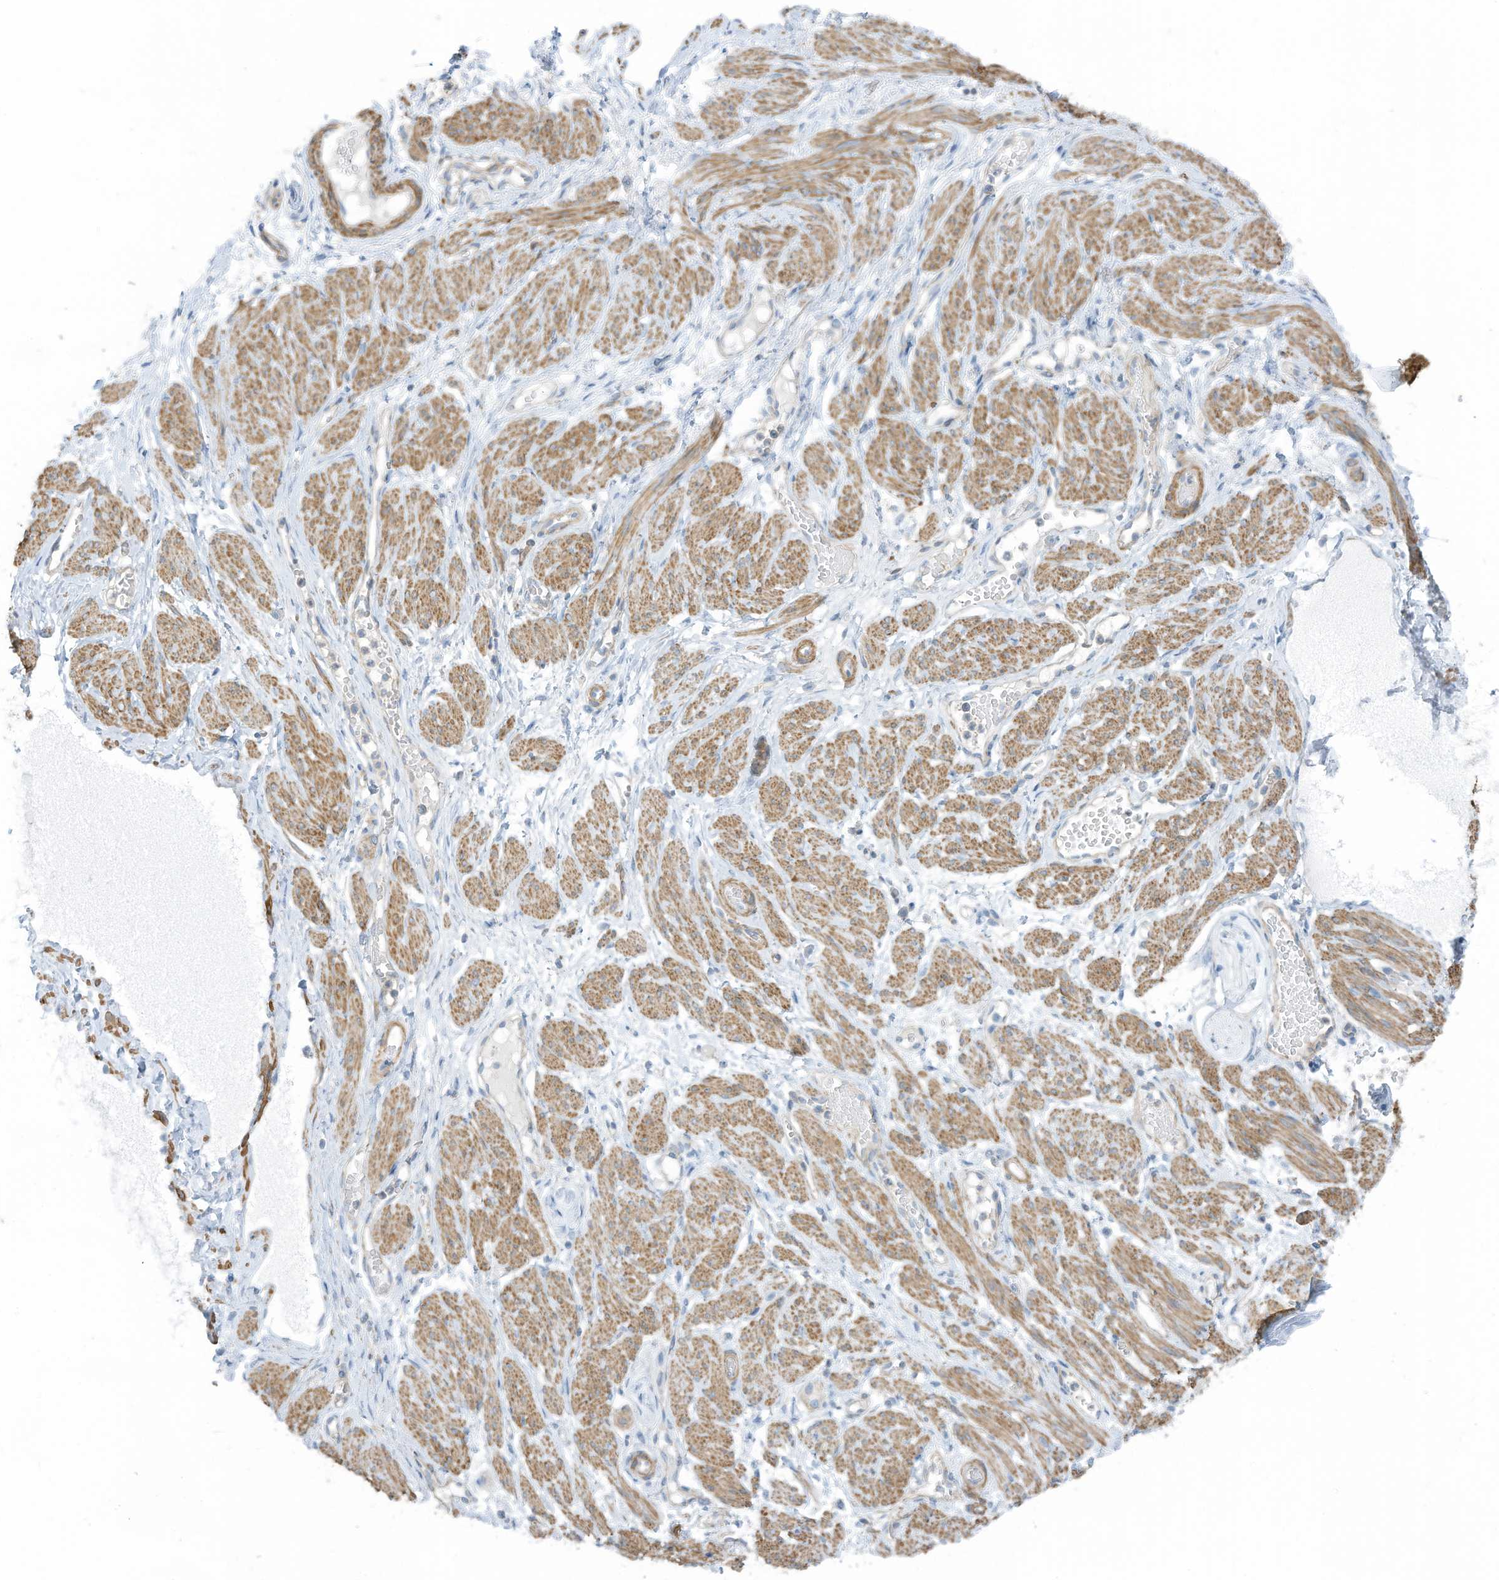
{"staining": {"intensity": "negative", "quantity": "none", "location": "none"}, "tissue": "soft tissue", "cell_type": "Chondrocytes", "image_type": "normal", "snomed": [{"axis": "morphology", "description": "Normal tissue, NOS"}, {"axis": "topography", "description": "Smooth muscle"}, {"axis": "topography", "description": "Peripheral nerve tissue"}], "caption": "Immunohistochemical staining of benign soft tissue shows no significant staining in chondrocytes.", "gene": "ZNF846", "patient": {"sex": "female", "age": 39}}